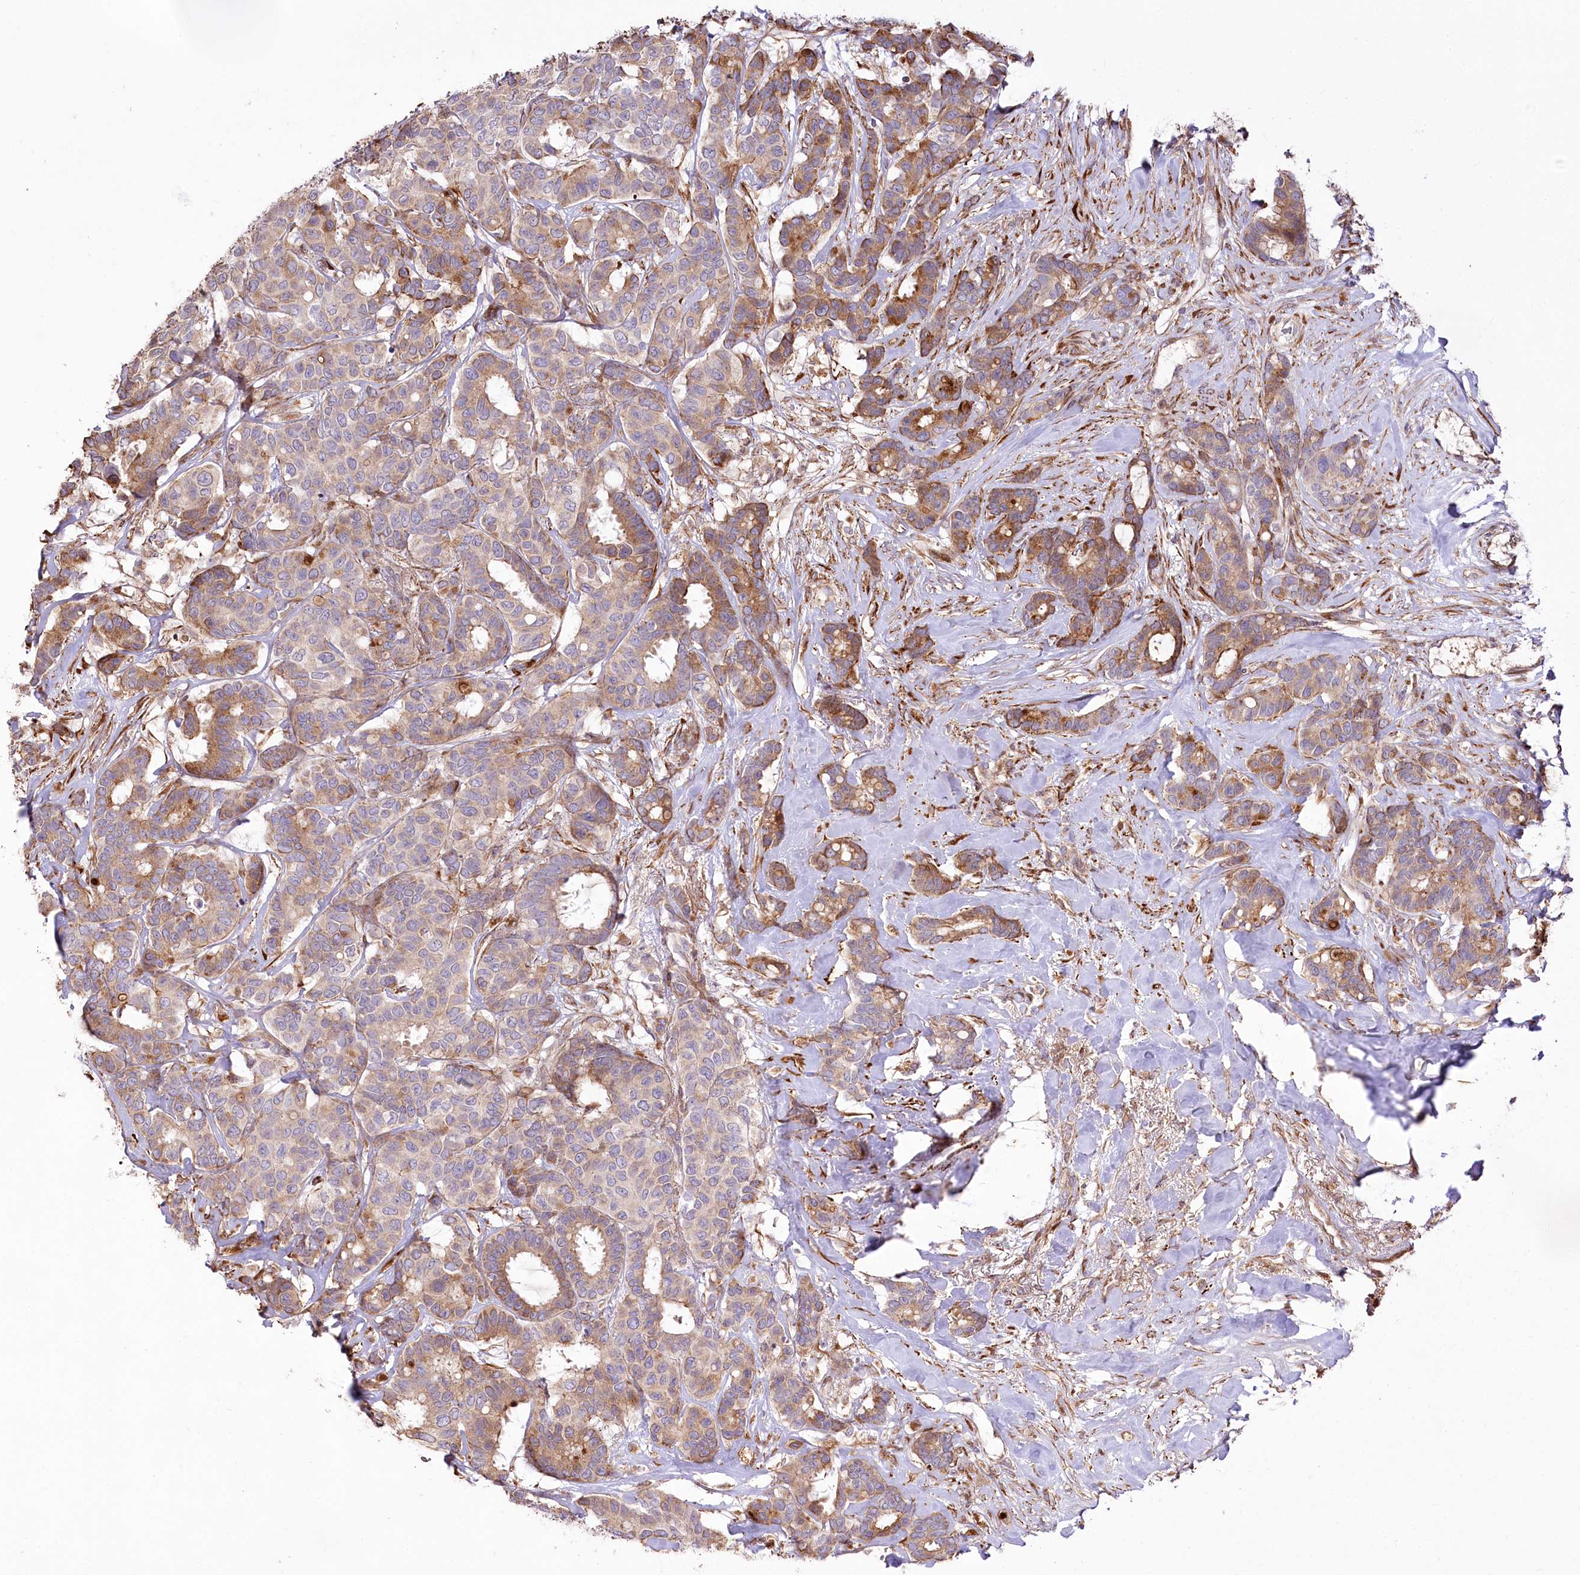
{"staining": {"intensity": "moderate", "quantity": "25%-75%", "location": "cytoplasmic/membranous"}, "tissue": "breast cancer", "cell_type": "Tumor cells", "image_type": "cancer", "snomed": [{"axis": "morphology", "description": "Duct carcinoma"}, {"axis": "topography", "description": "Breast"}], "caption": "Immunohistochemistry of breast cancer exhibits medium levels of moderate cytoplasmic/membranous staining in about 25%-75% of tumor cells.", "gene": "RNF24", "patient": {"sex": "female", "age": 87}}